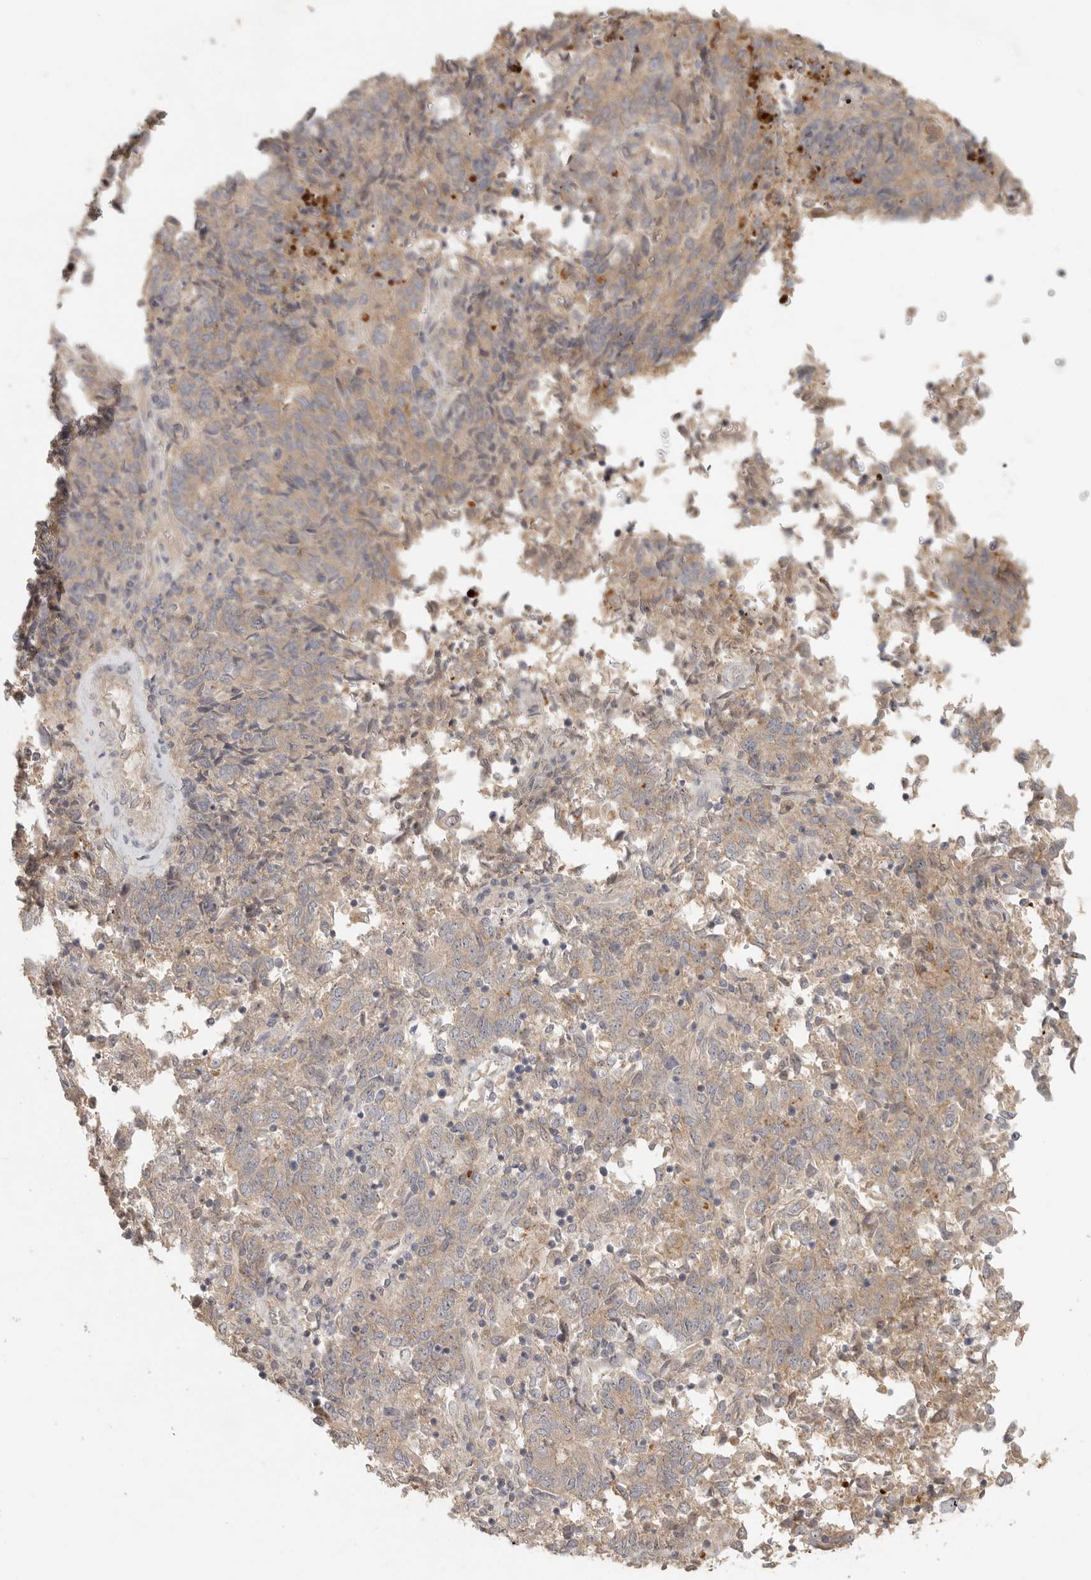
{"staining": {"intensity": "weak", "quantity": ">75%", "location": "cytoplasmic/membranous"}, "tissue": "endometrial cancer", "cell_type": "Tumor cells", "image_type": "cancer", "snomed": [{"axis": "morphology", "description": "Adenocarcinoma, NOS"}, {"axis": "topography", "description": "Endometrium"}], "caption": "Protein analysis of adenocarcinoma (endometrial) tissue shows weak cytoplasmic/membranous staining in approximately >75% of tumor cells.", "gene": "HDAC6", "patient": {"sex": "female", "age": 80}}